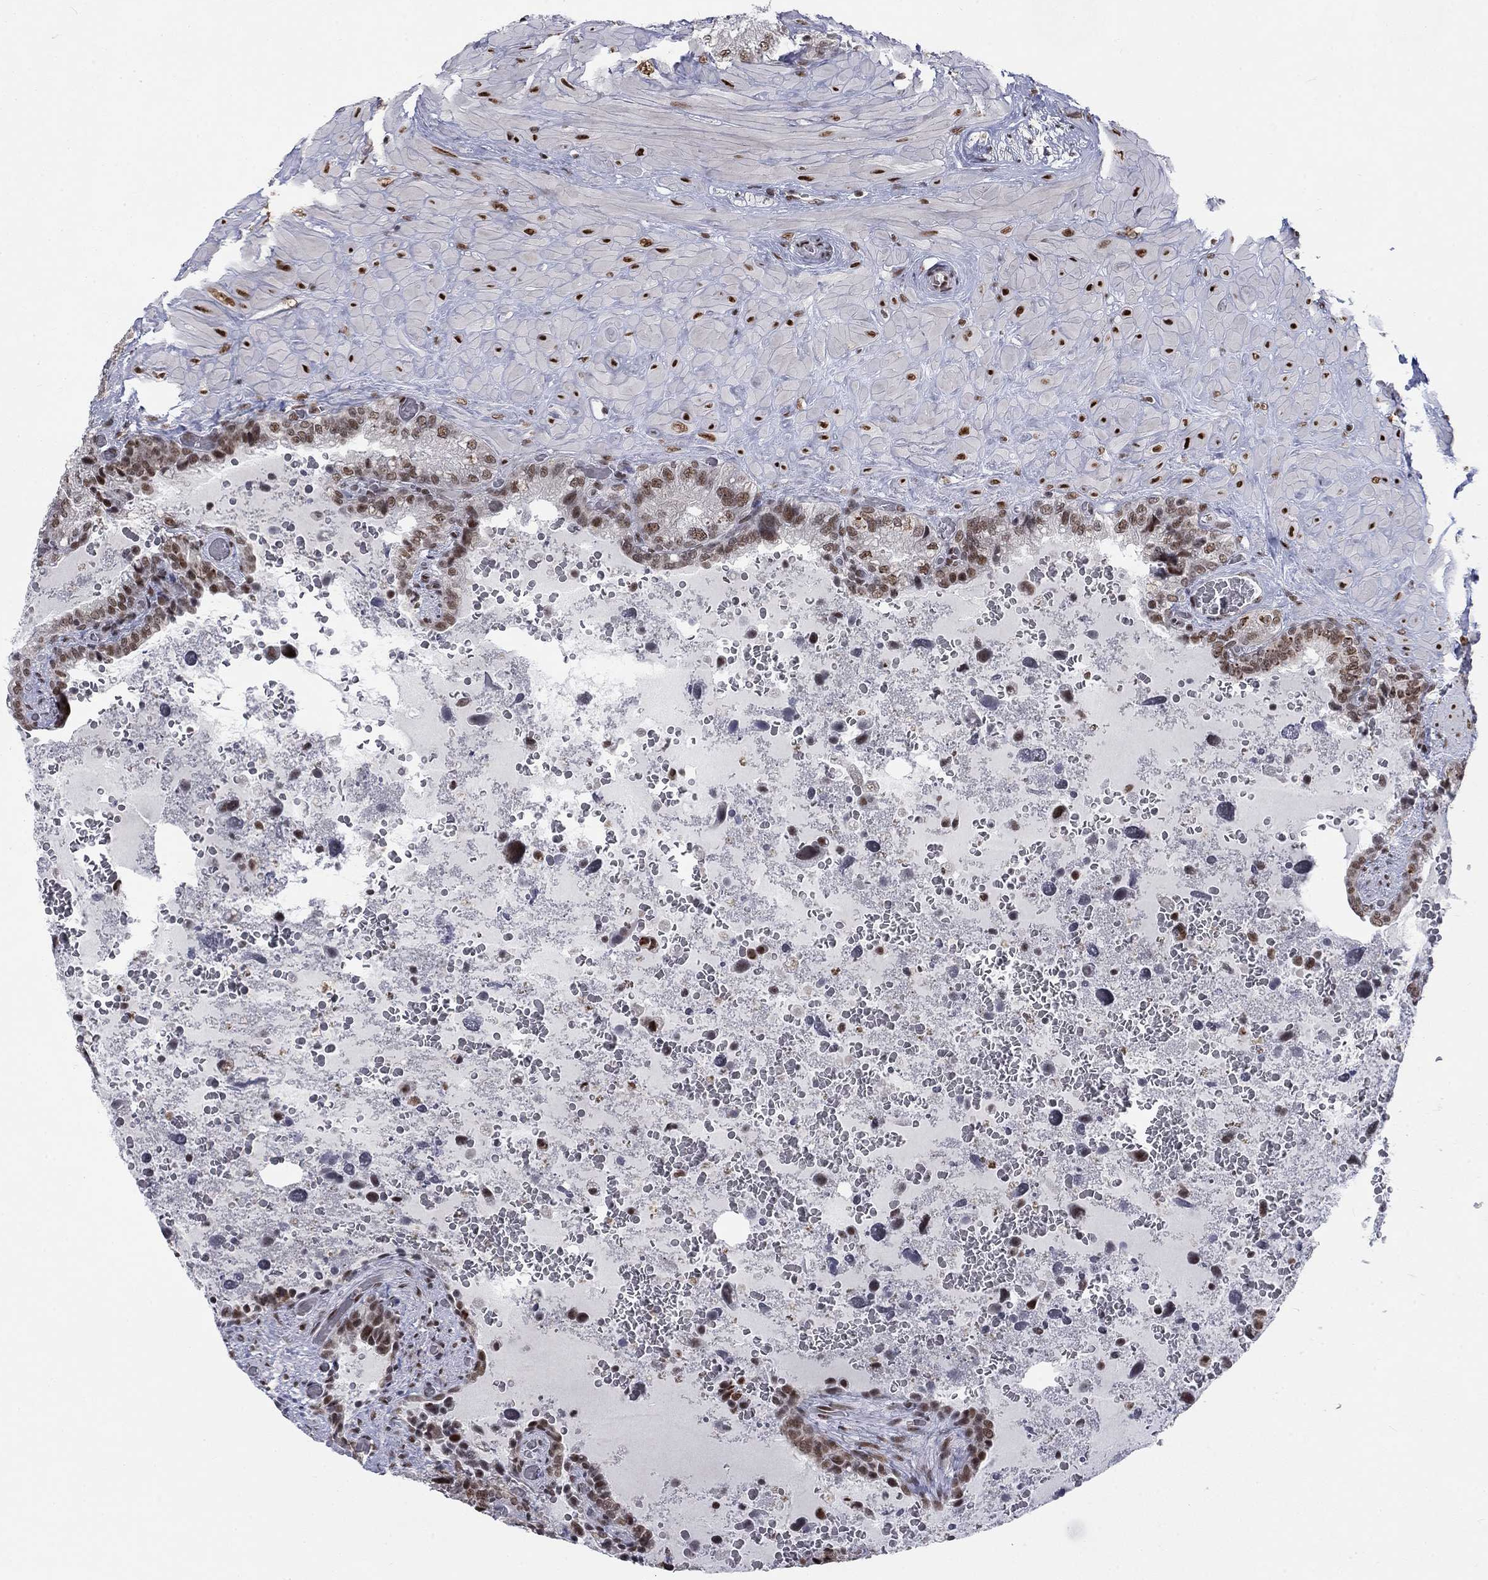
{"staining": {"intensity": "moderate", "quantity": ">75%", "location": "nuclear"}, "tissue": "prostate cancer", "cell_type": "Tumor cells", "image_type": "cancer", "snomed": [{"axis": "morphology", "description": "Adenocarcinoma, NOS"}, {"axis": "topography", "description": "Prostate and seminal vesicle, NOS"}], "caption": "Tumor cells demonstrate moderate nuclear staining in about >75% of cells in prostate cancer.", "gene": "FYTTD1", "patient": {"sex": "male", "age": 62}}